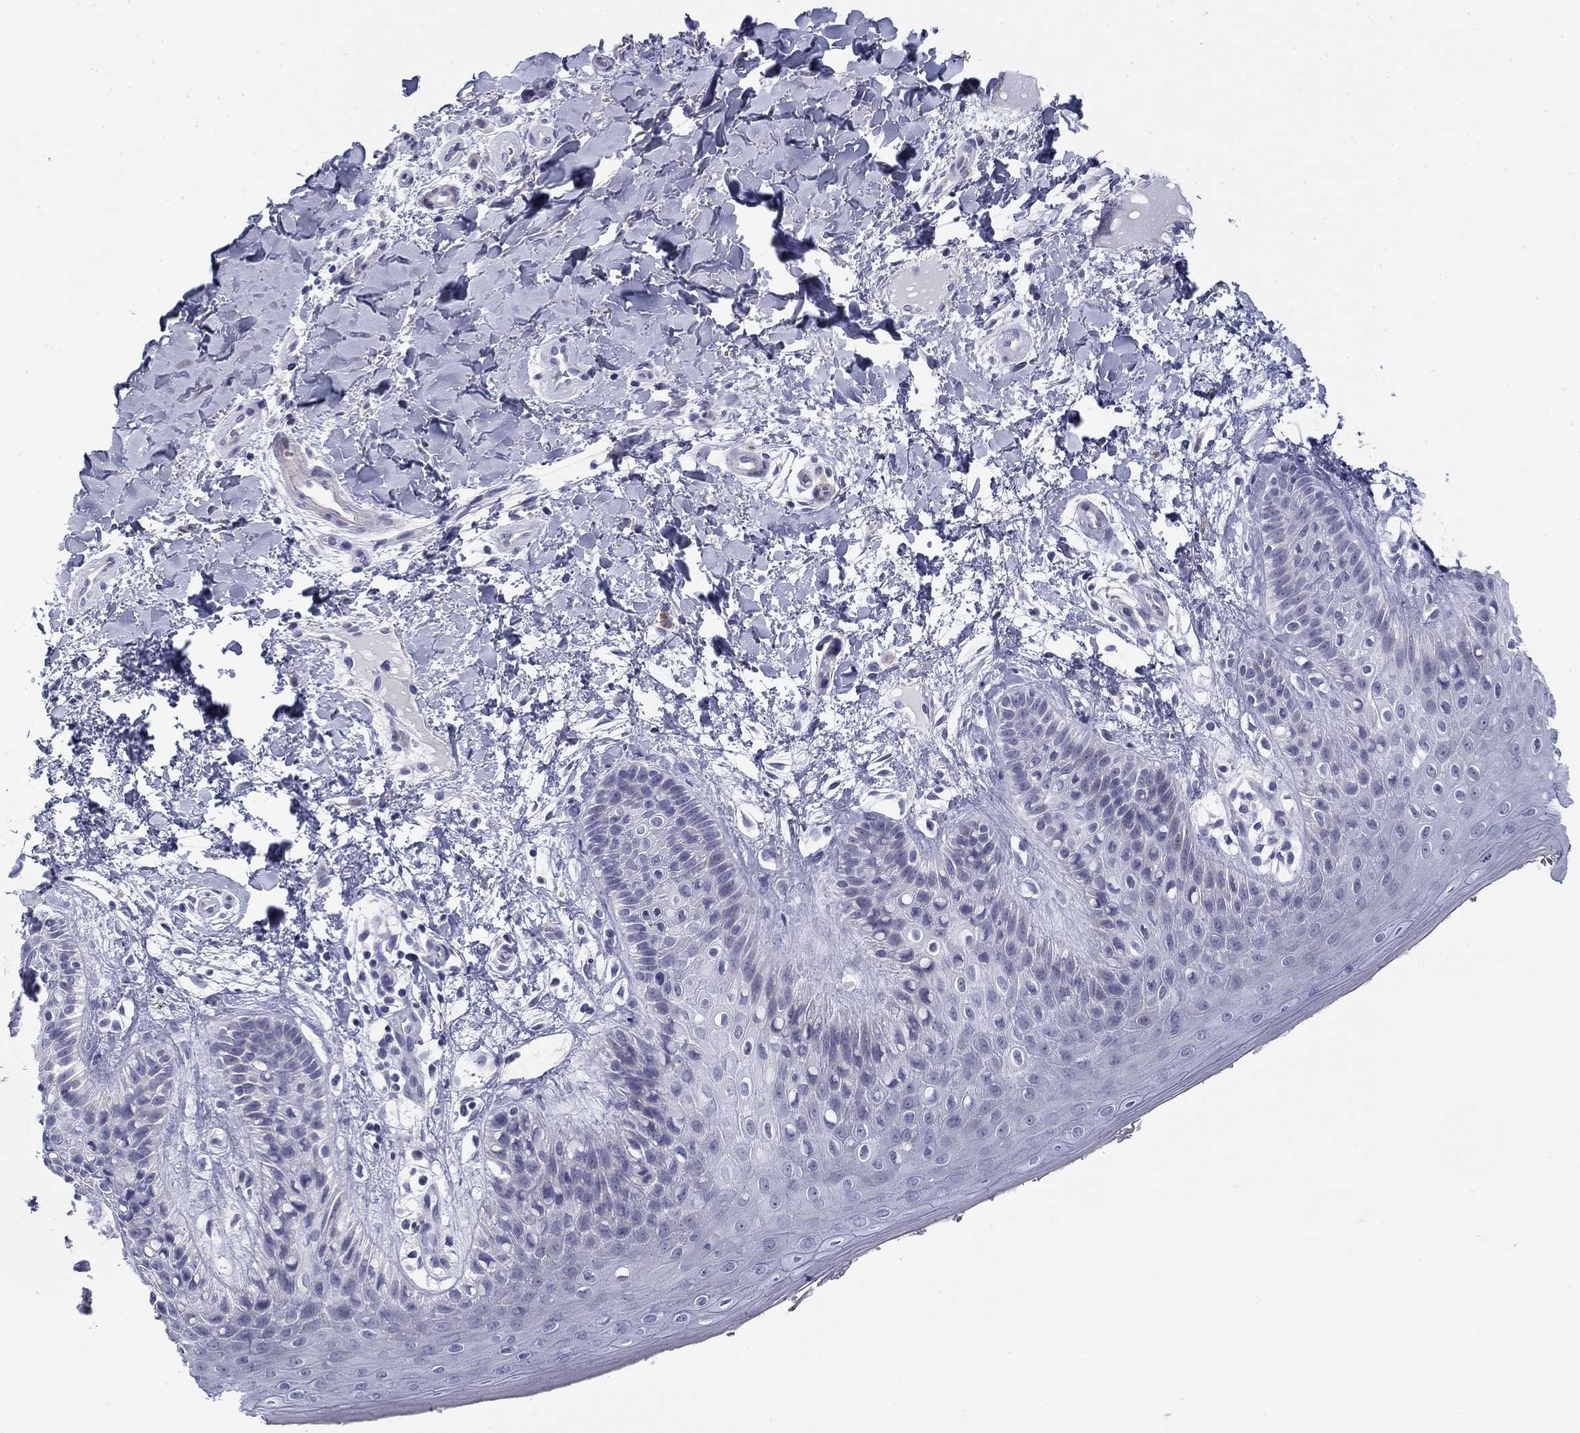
{"staining": {"intensity": "negative", "quantity": "none", "location": "none"}, "tissue": "skin", "cell_type": "Epidermal cells", "image_type": "normal", "snomed": [{"axis": "morphology", "description": "Normal tissue, NOS"}, {"axis": "topography", "description": "Anal"}], "caption": "An IHC photomicrograph of unremarkable skin is shown. There is no staining in epidermal cells of skin. Nuclei are stained in blue.", "gene": "PRPH", "patient": {"sex": "male", "age": 36}}